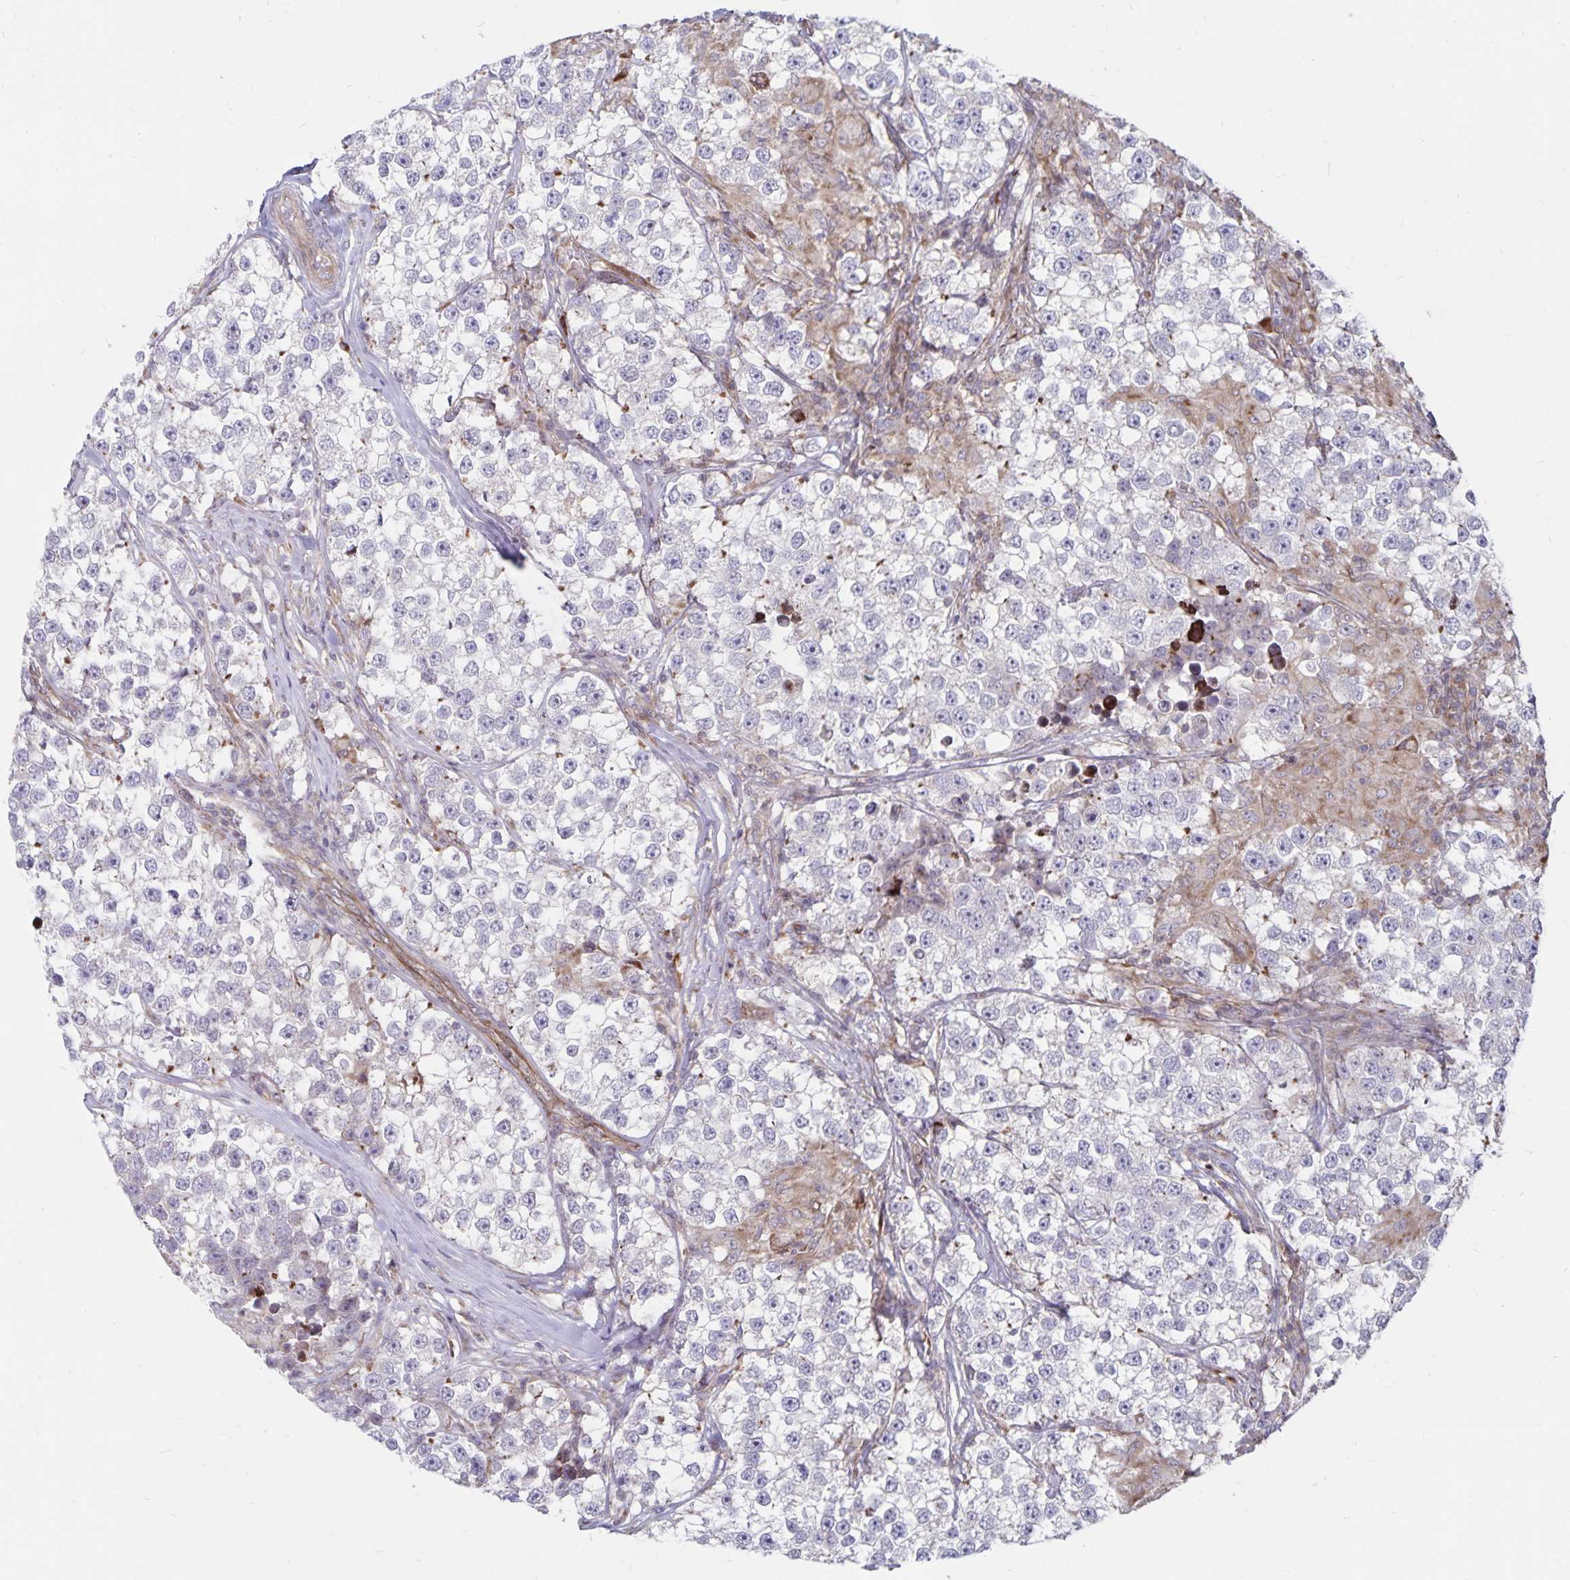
{"staining": {"intensity": "negative", "quantity": "none", "location": "none"}, "tissue": "testis cancer", "cell_type": "Tumor cells", "image_type": "cancer", "snomed": [{"axis": "morphology", "description": "Seminoma, NOS"}, {"axis": "topography", "description": "Testis"}], "caption": "Immunohistochemical staining of seminoma (testis) demonstrates no significant expression in tumor cells. (Brightfield microscopy of DAB IHC at high magnification).", "gene": "SEC62", "patient": {"sex": "male", "age": 46}}